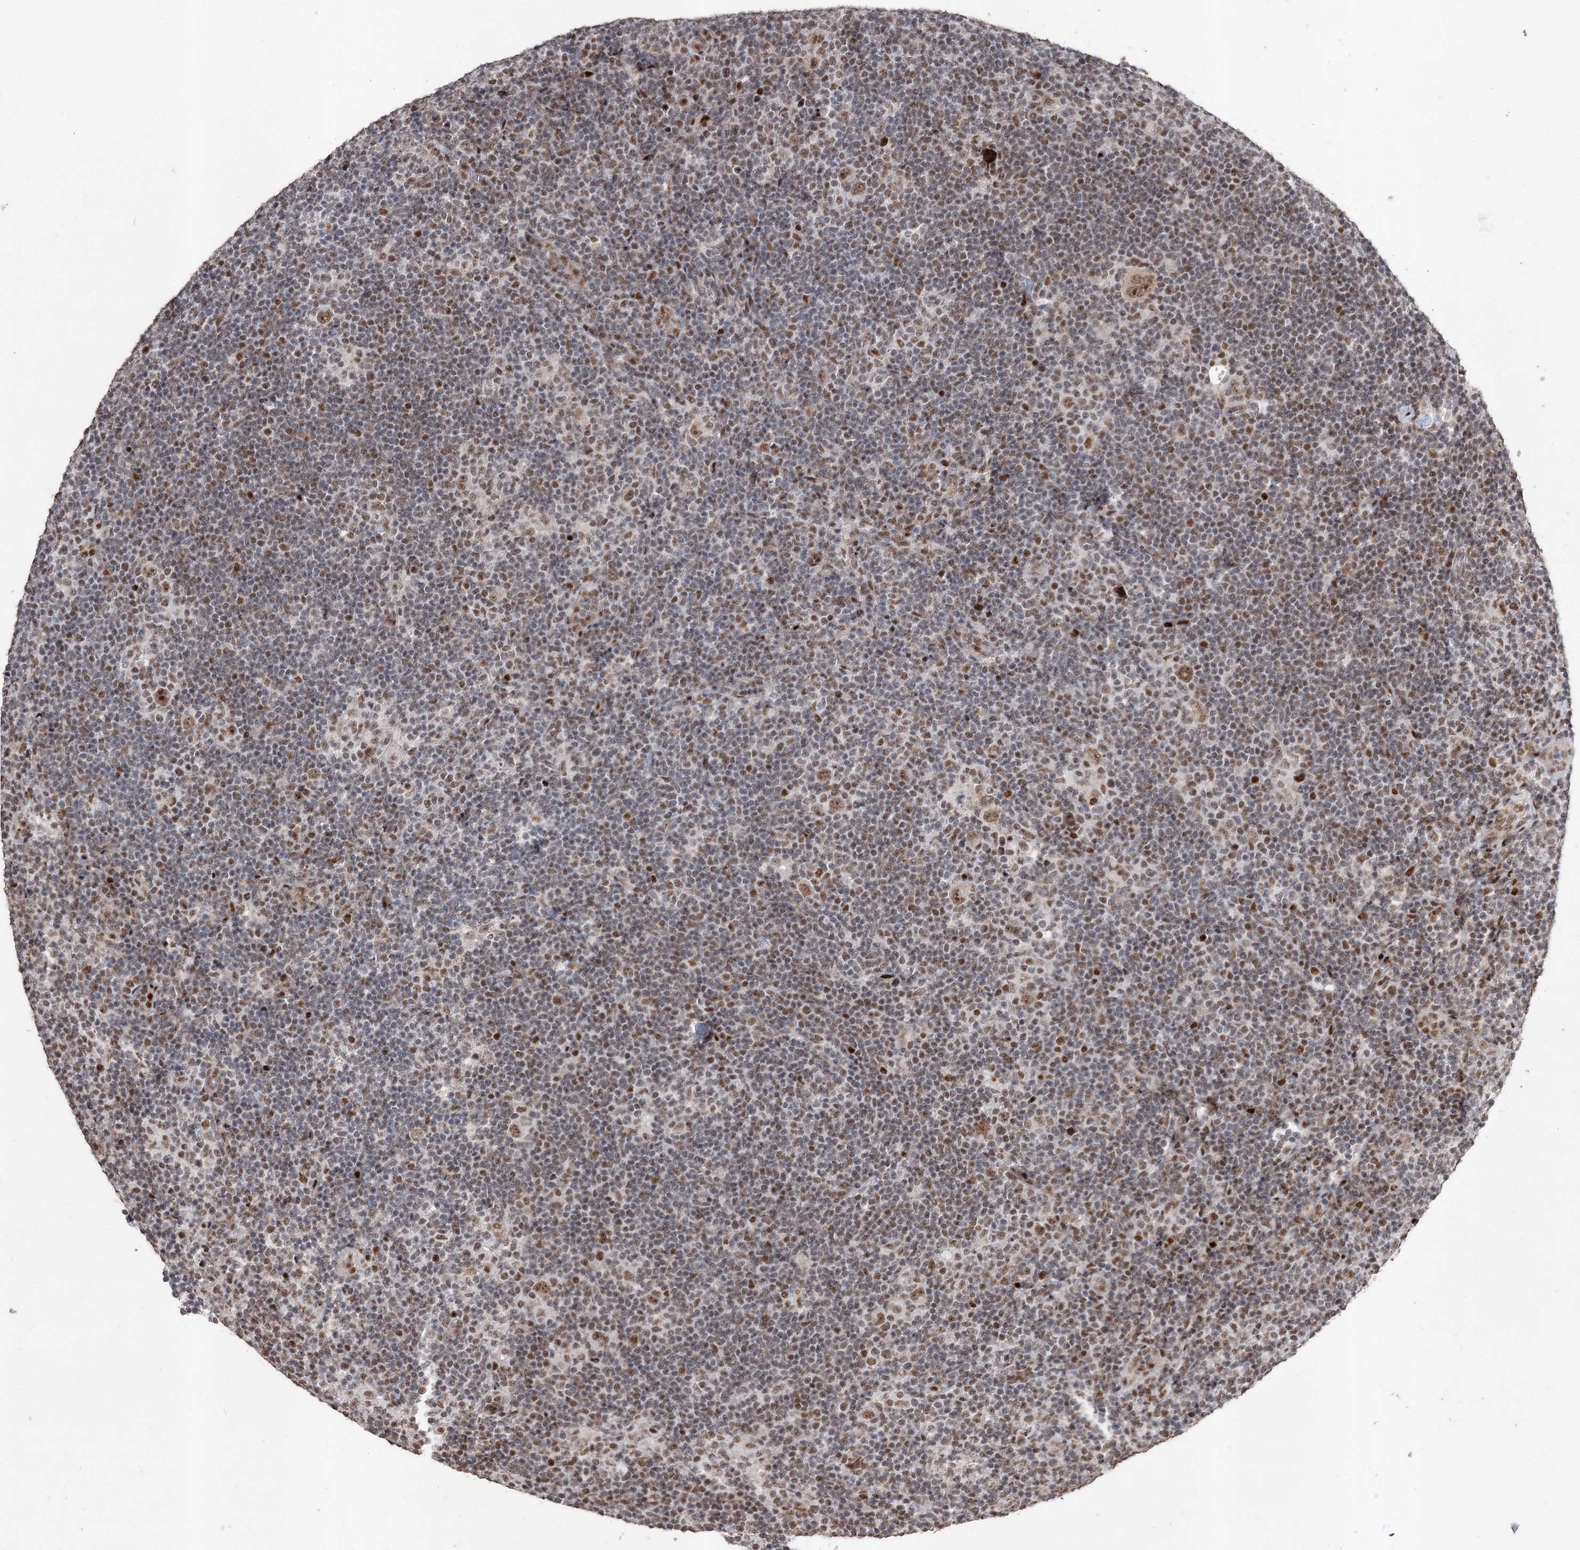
{"staining": {"intensity": "moderate", "quantity": ">75%", "location": "nuclear"}, "tissue": "lymphoma", "cell_type": "Tumor cells", "image_type": "cancer", "snomed": [{"axis": "morphology", "description": "Hodgkin's disease, NOS"}, {"axis": "topography", "description": "Lymph node"}], "caption": "An image of Hodgkin's disease stained for a protein reveals moderate nuclear brown staining in tumor cells. (IHC, brightfield microscopy, high magnification).", "gene": "PDCD4", "patient": {"sex": "female", "age": 57}}